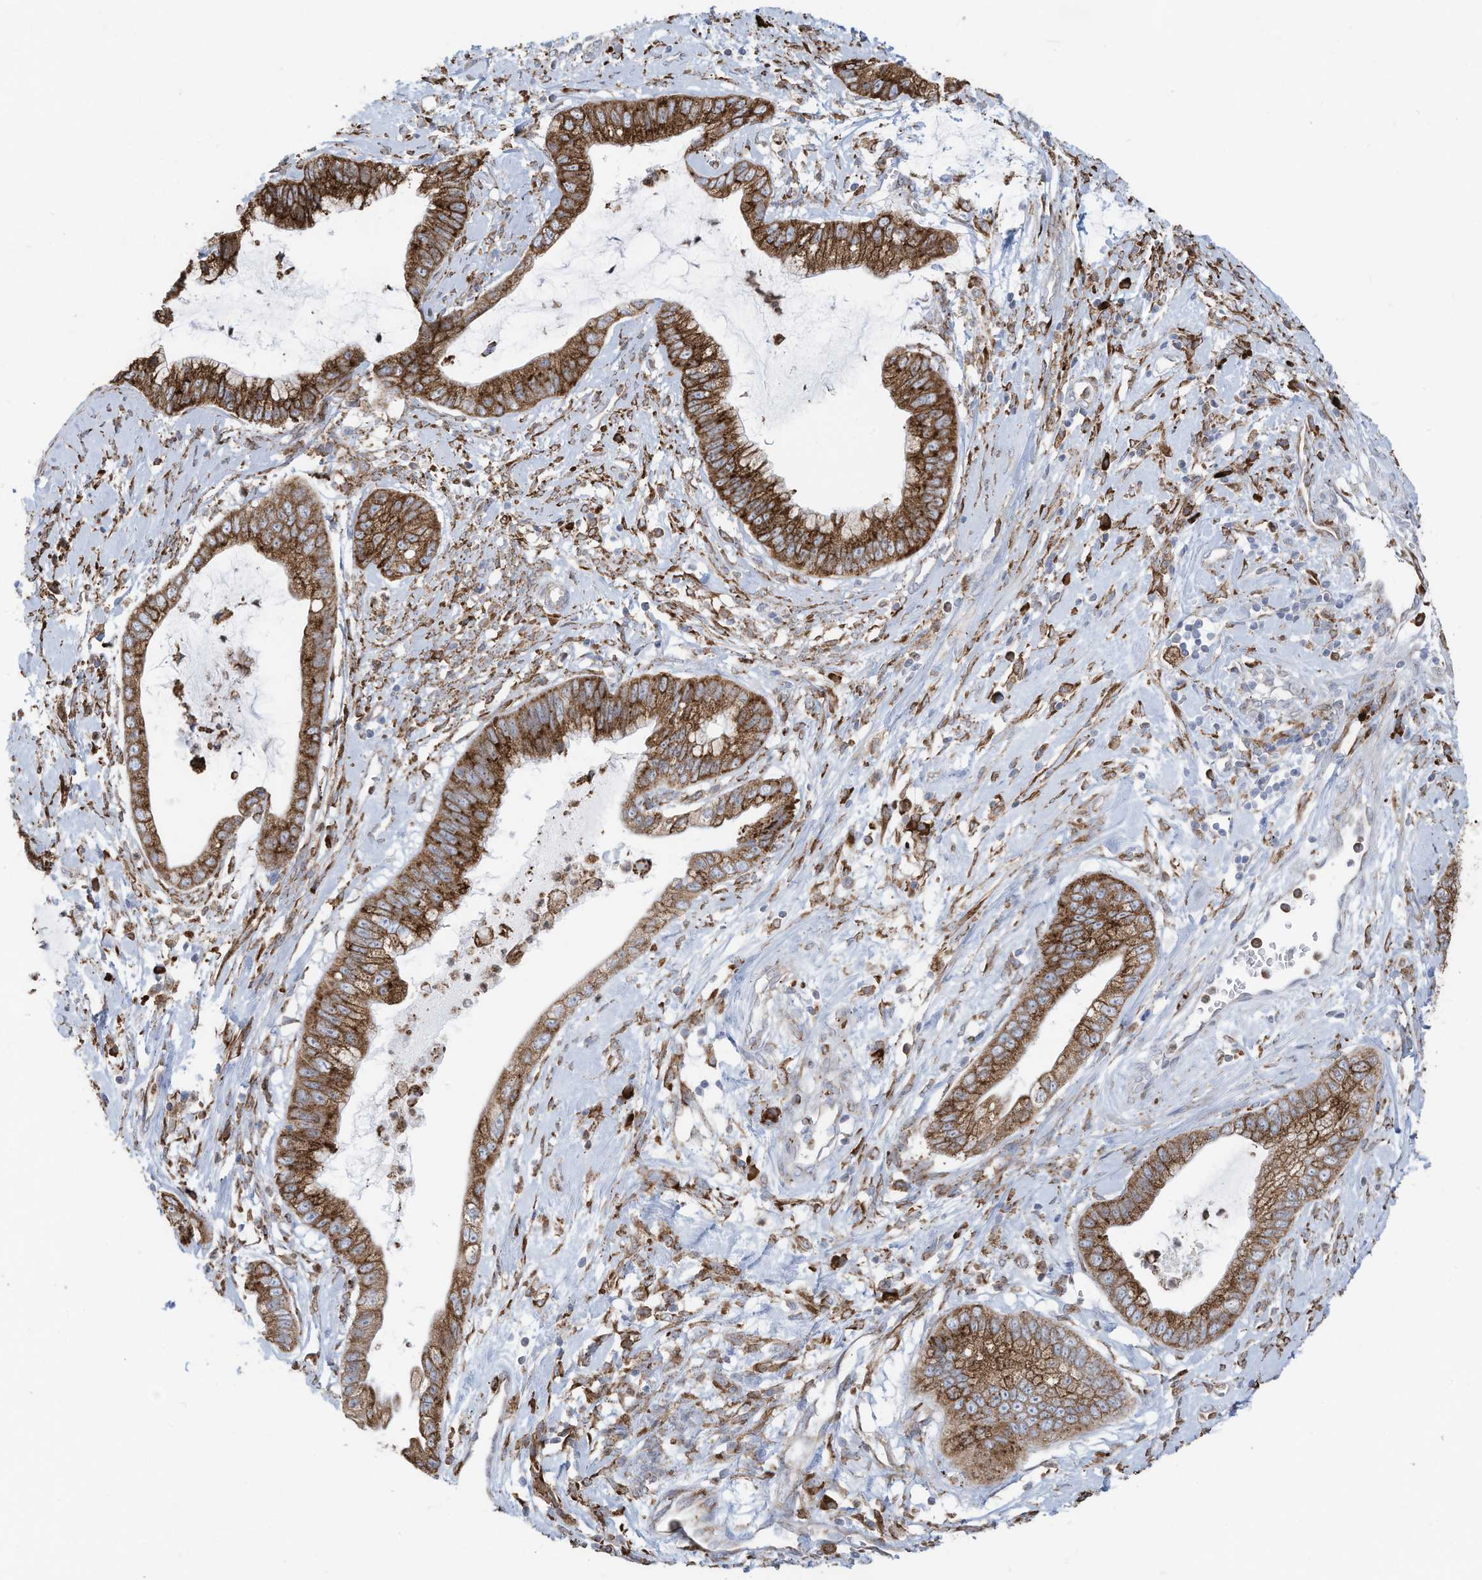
{"staining": {"intensity": "strong", "quantity": ">75%", "location": "cytoplasmic/membranous"}, "tissue": "cervical cancer", "cell_type": "Tumor cells", "image_type": "cancer", "snomed": [{"axis": "morphology", "description": "Adenocarcinoma, NOS"}, {"axis": "topography", "description": "Cervix"}], "caption": "Brown immunohistochemical staining in cervical adenocarcinoma reveals strong cytoplasmic/membranous staining in approximately >75% of tumor cells. Nuclei are stained in blue.", "gene": "ZNF354C", "patient": {"sex": "female", "age": 44}}